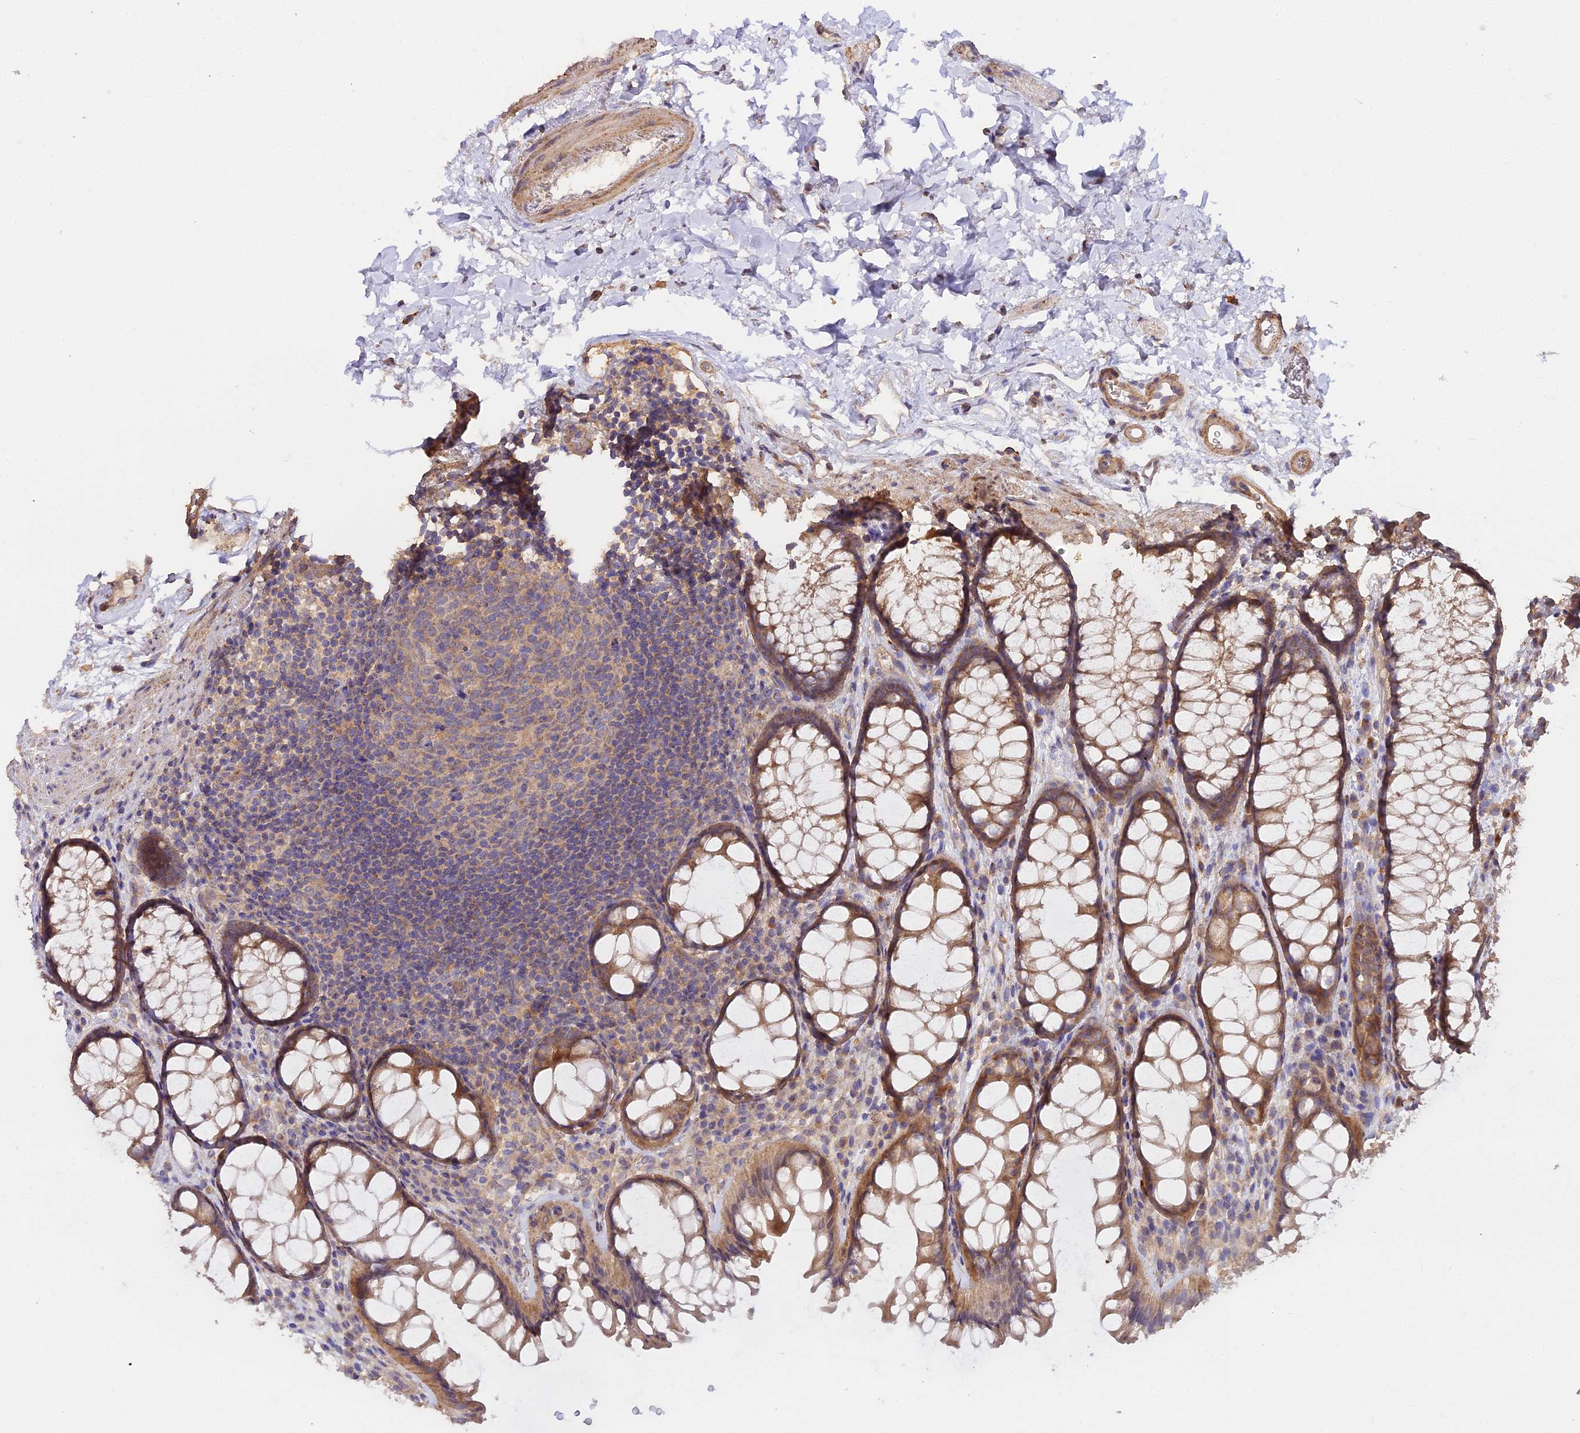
{"staining": {"intensity": "moderate", "quantity": ">75%", "location": "cytoplasmic/membranous"}, "tissue": "colon", "cell_type": "Endothelial cells", "image_type": "normal", "snomed": [{"axis": "morphology", "description": "Normal tissue, NOS"}, {"axis": "topography", "description": "Colon"}], "caption": "Human colon stained for a protein (brown) reveals moderate cytoplasmic/membranous positive expression in about >75% of endothelial cells.", "gene": "METTL13", "patient": {"sex": "female", "age": 82}}